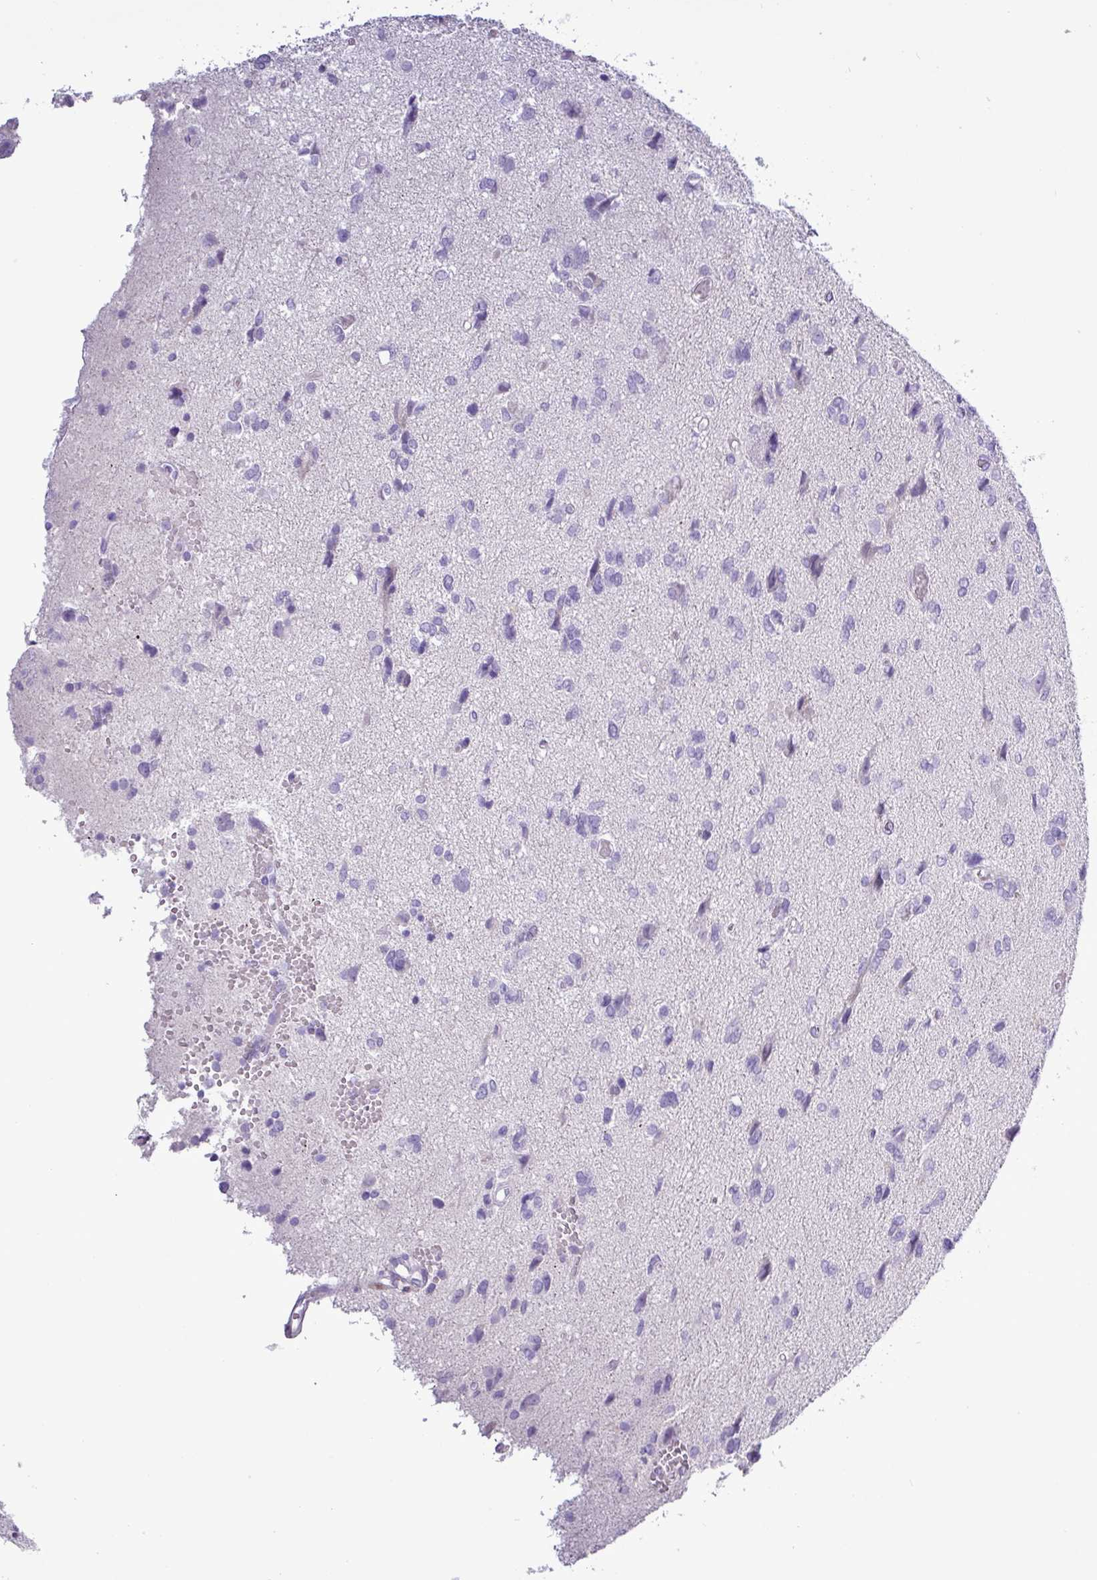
{"staining": {"intensity": "negative", "quantity": "none", "location": "none"}, "tissue": "glioma", "cell_type": "Tumor cells", "image_type": "cancer", "snomed": [{"axis": "morphology", "description": "Glioma, malignant, High grade"}, {"axis": "topography", "description": "Brain"}], "caption": "DAB immunohistochemical staining of human glioma shows no significant staining in tumor cells.", "gene": "ALDH3A1", "patient": {"sex": "female", "age": 59}}